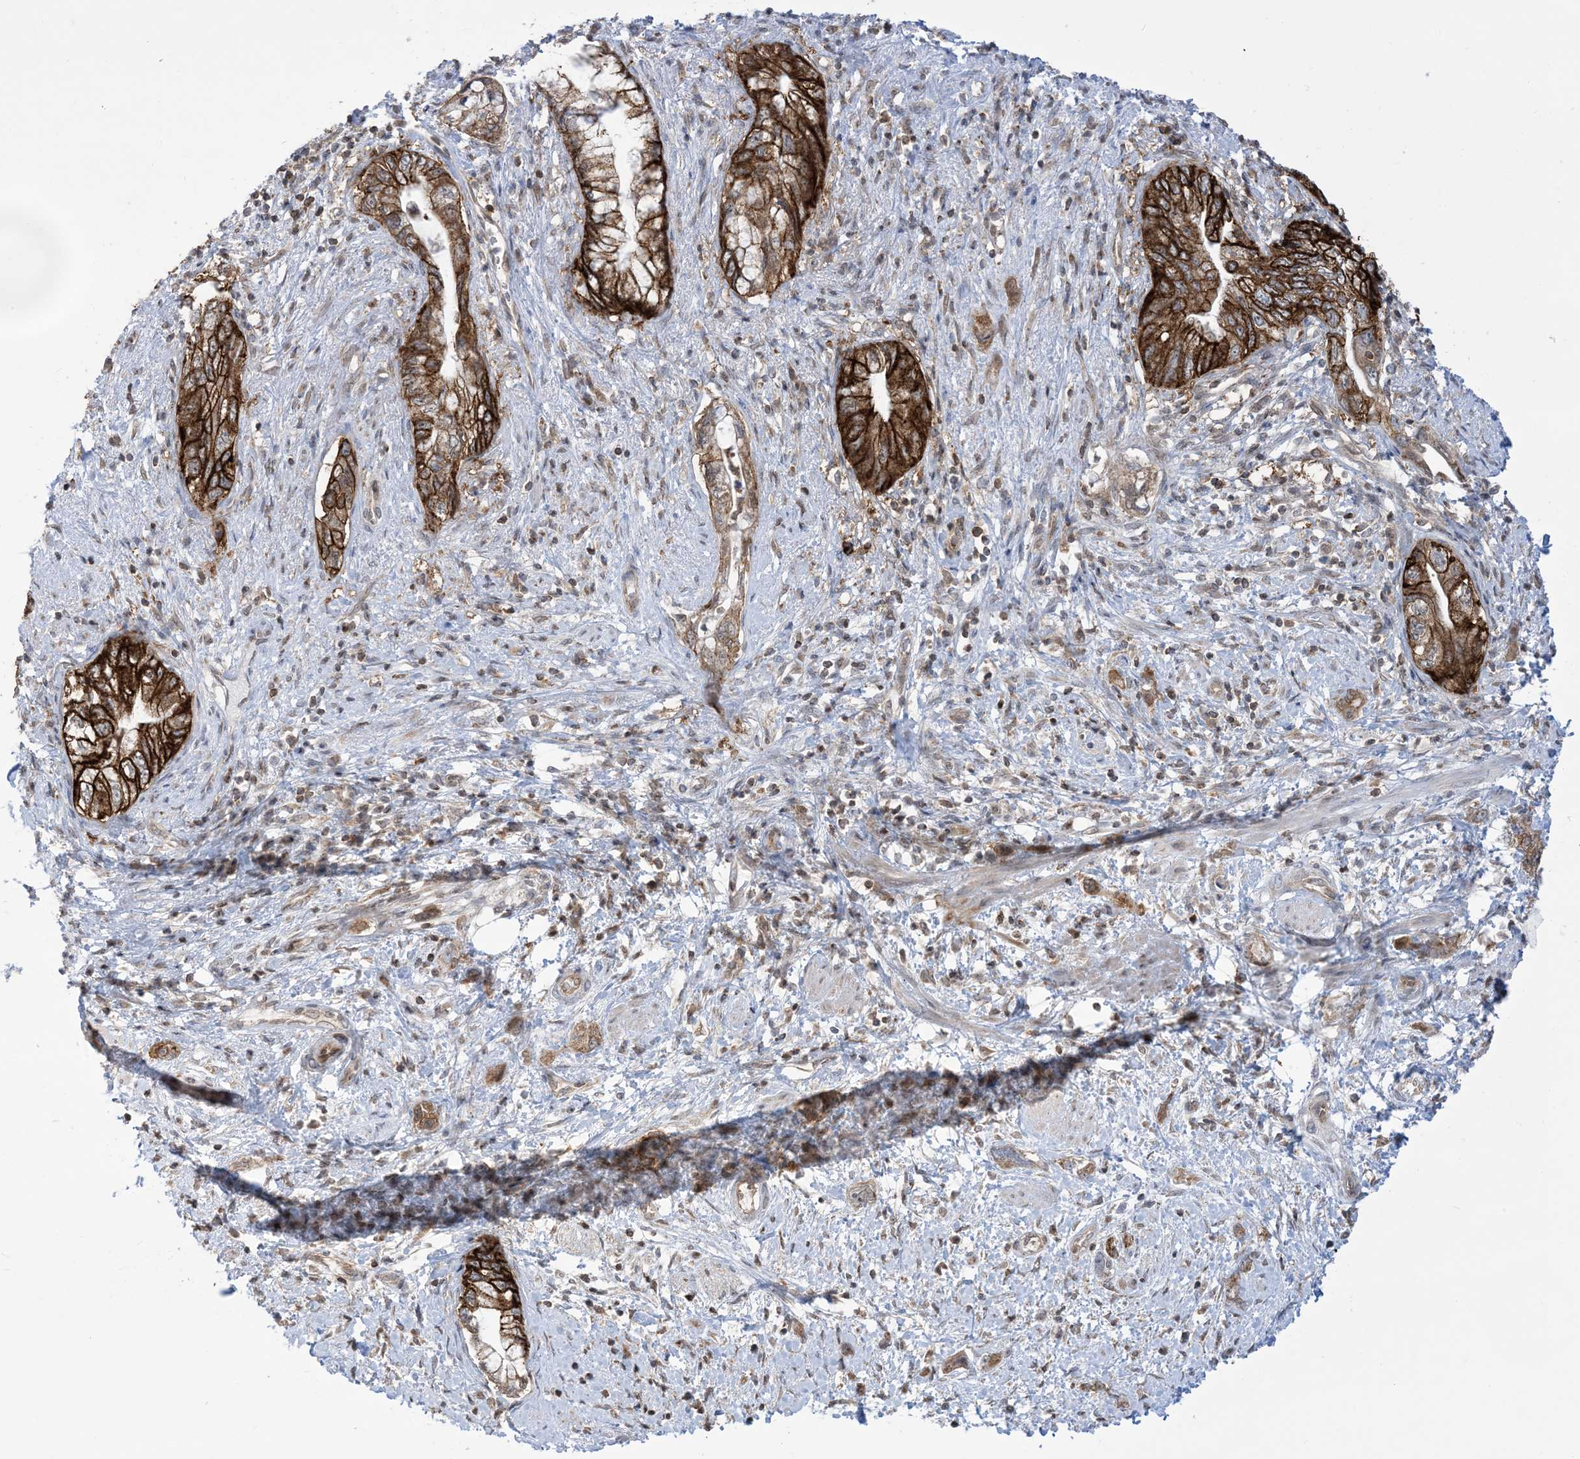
{"staining": {"intensity": "strong", "quantity": ">75%", "location": "cytoplasmic/membranous"}, "tissue": "pancreatic cancer", "cell_type": "Tumor cells", "image_type": "cancer", "snomed": [{"axis": "morphology", "description": "Adenocarcinoma, NOS"}, {"axis": "topography", "description": "Pancreas"}], "caption": "Strong cytoplasmic/membranous staining is present in approximately >75% of tumor cells in pancreatic cancer (adenocarcinoma).", "gene": "CASP4", "patient": {"sex": "female", "age": 73}}